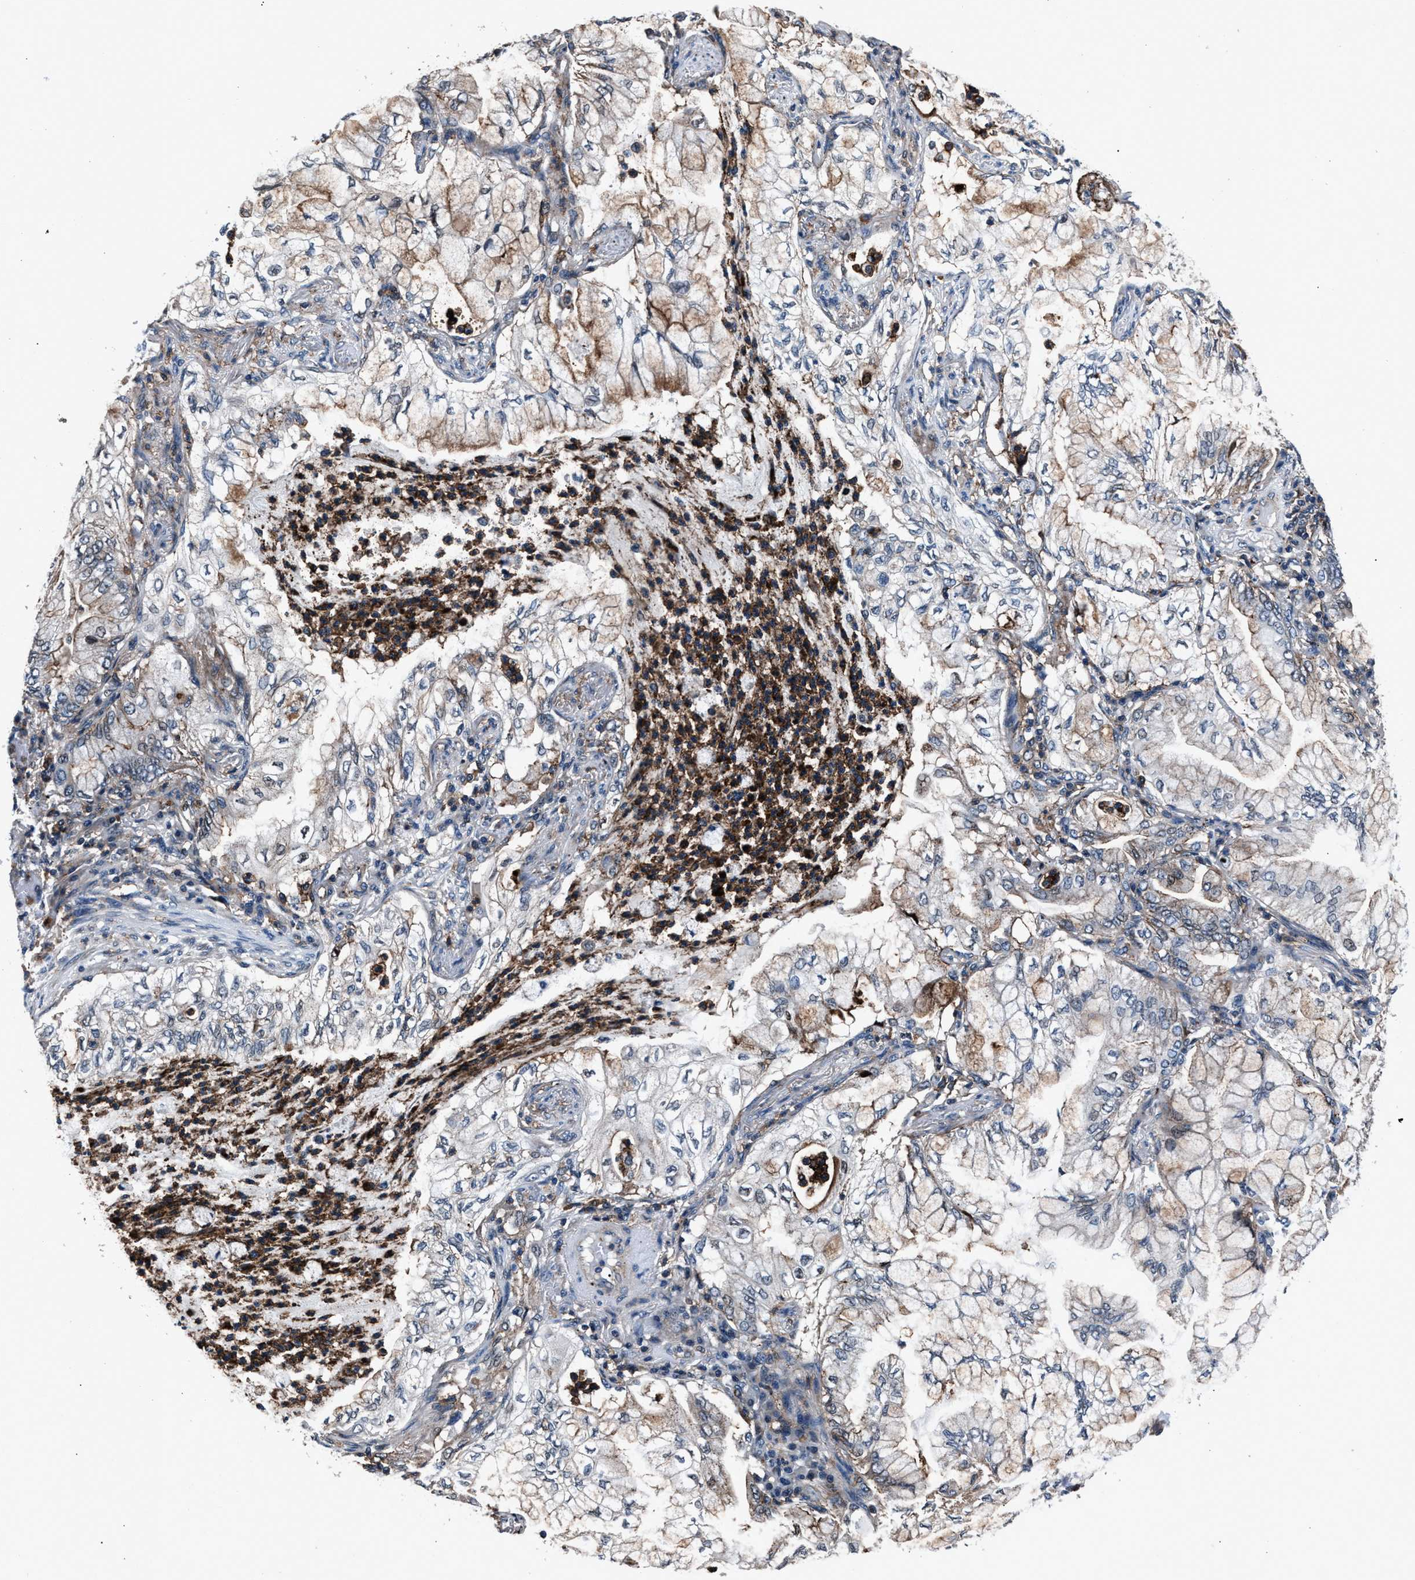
{"staining": {"intensity": "weak", "quantity": "<25%", "location": "cytoplasmic/membranous"}, "tissue": "lung cancer", "cell_type": "Tumor cells", "image_type": "cancer", "snomed": [{"axis": "morphology", "description": "Adenocarcinoma, NOS"}, {"axis": "topography", "description": "Lung"}], "caption": "High magnification brightfield microscopy of adenocarcinoma (lung) stained with DAB (brown) and counterstained with hematoxylin (blue): tumor cells show no significant staining.", "gene": "MFSD11", "patient": {"sex": "female", "age": 70}}